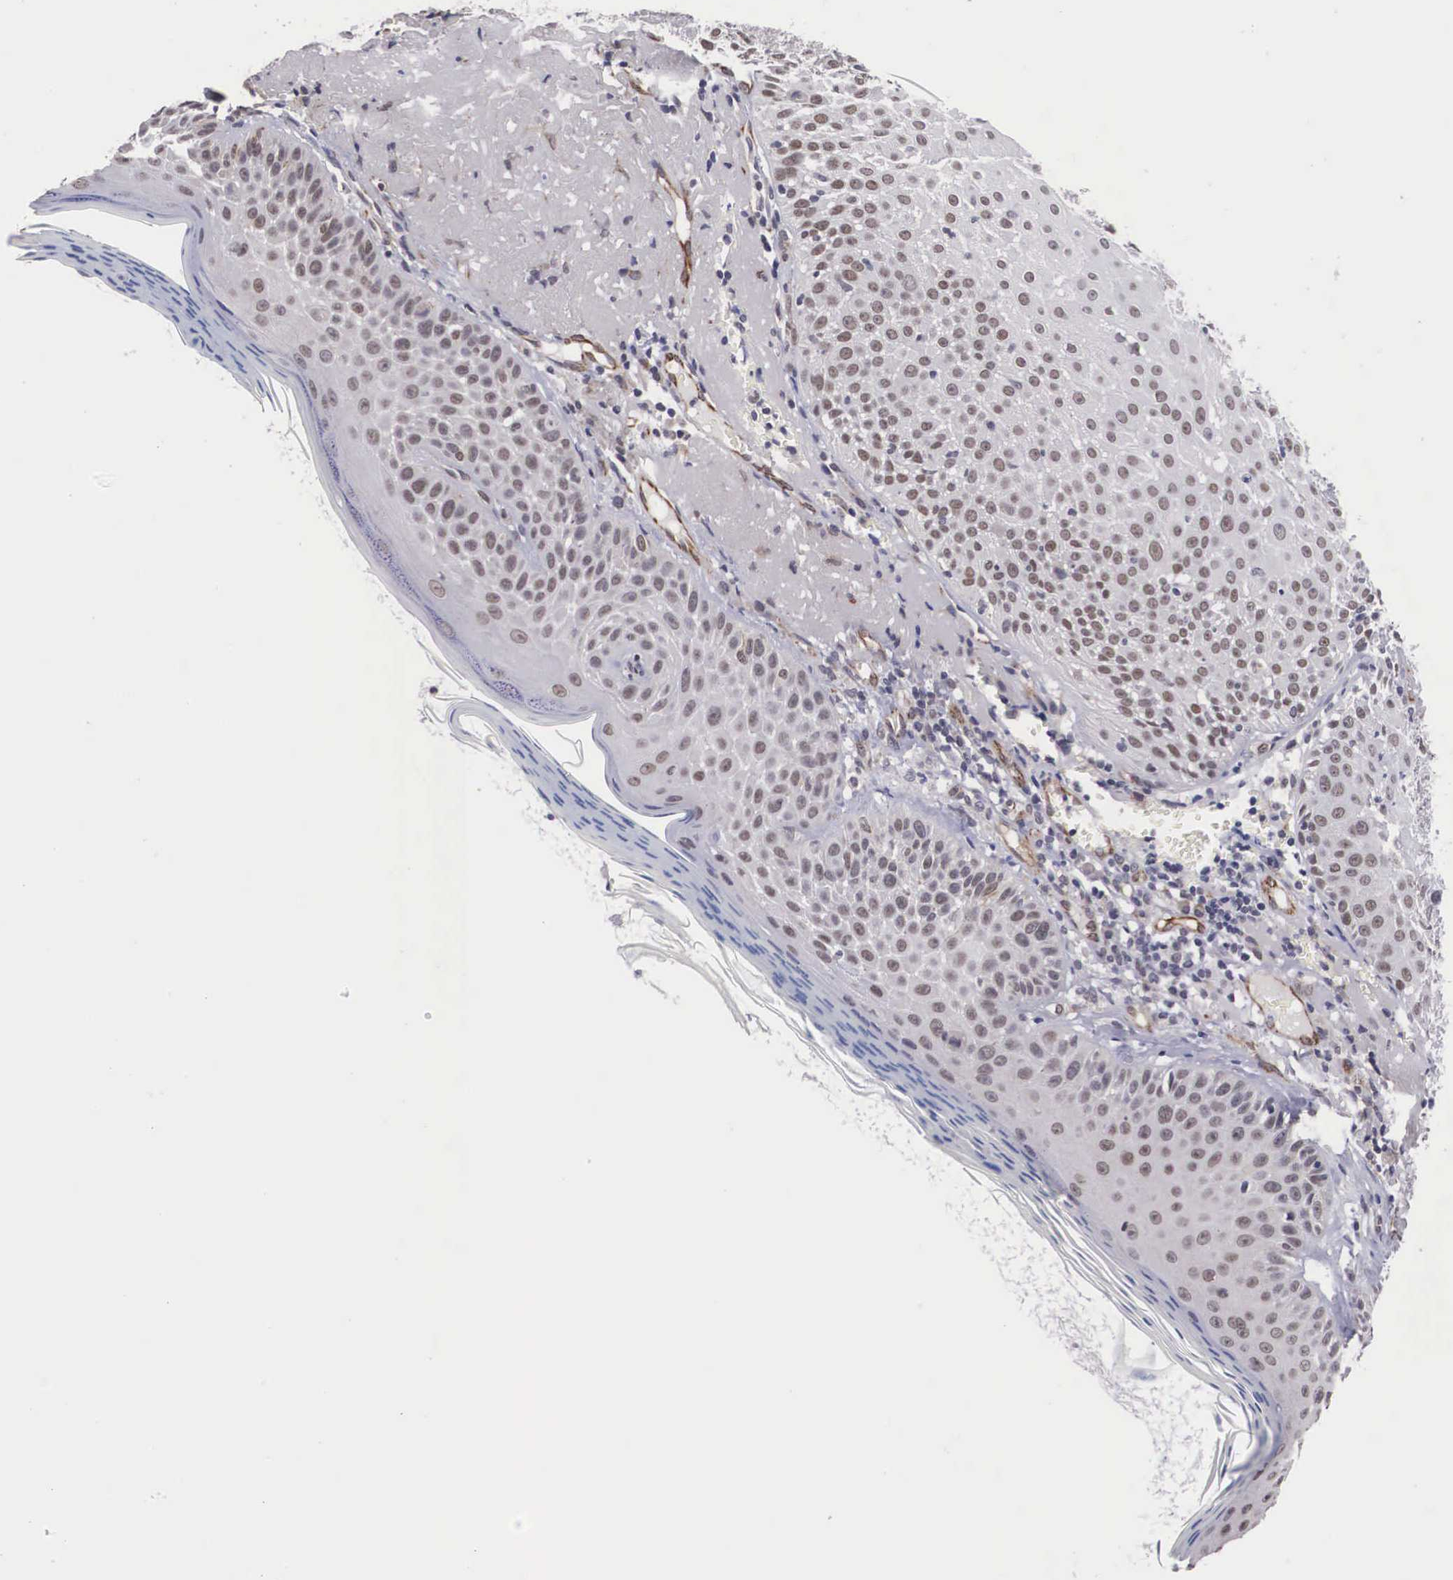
{"staining": {"intensity": "weak", "quantity": "25%-75%", "location": "nuclear"}, "tissue": "skin cancer", "cell_type": "Tumor cells", "image_type": "cancer", "snomed": [{"axis": "morphology", "description": "Squamous cell carcinoma, NOS"}, {"axis": "topography", "description": "Skin"}], "caption": "Squamous cell carcinoma (skin) stained with a brown dye shows weak nuclear positive staining in about 25%-75% of tumor cells.", "gene": "MORC2", "patient": {"sex": "female", "age": 89}}